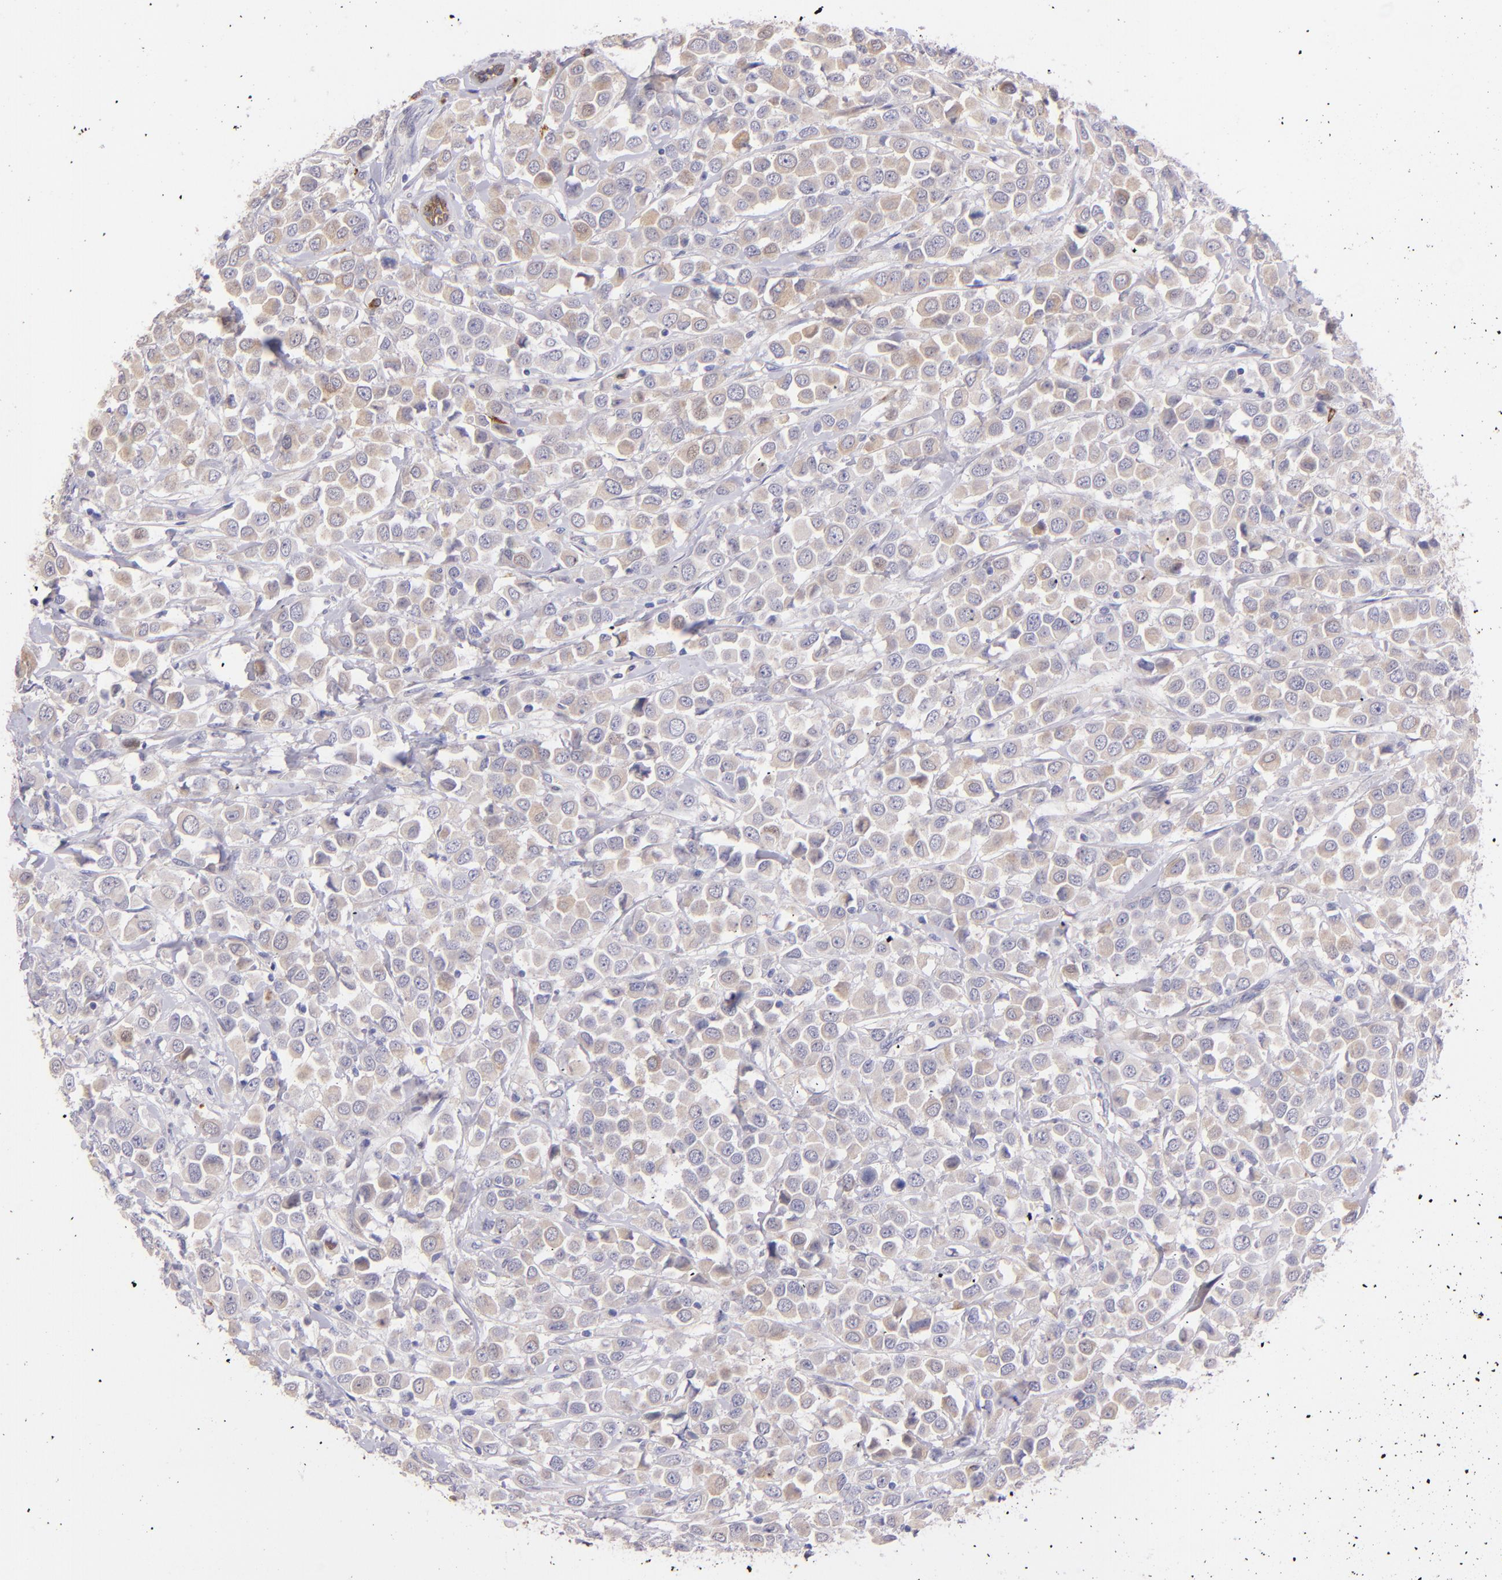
{"staining": {"intensity": "weak", "quantity": ">75%", "location": "cytoplasmic/membranous"}, "tissue": "breast cancer", "cell_type": "Tumor cells", "image_type": "cancer", "snomed": [{"axis": "morphology", "description": "Duct carcinoma"}, {"axis": "topography", "description": "Breast"}], "caption": "Human intraductal carcinoma (breast) stained with a protein marker exhibits weak staining in tumor cells.", "gene": "SH2D4A", "patient": {"sex": "female", "age": 61}}